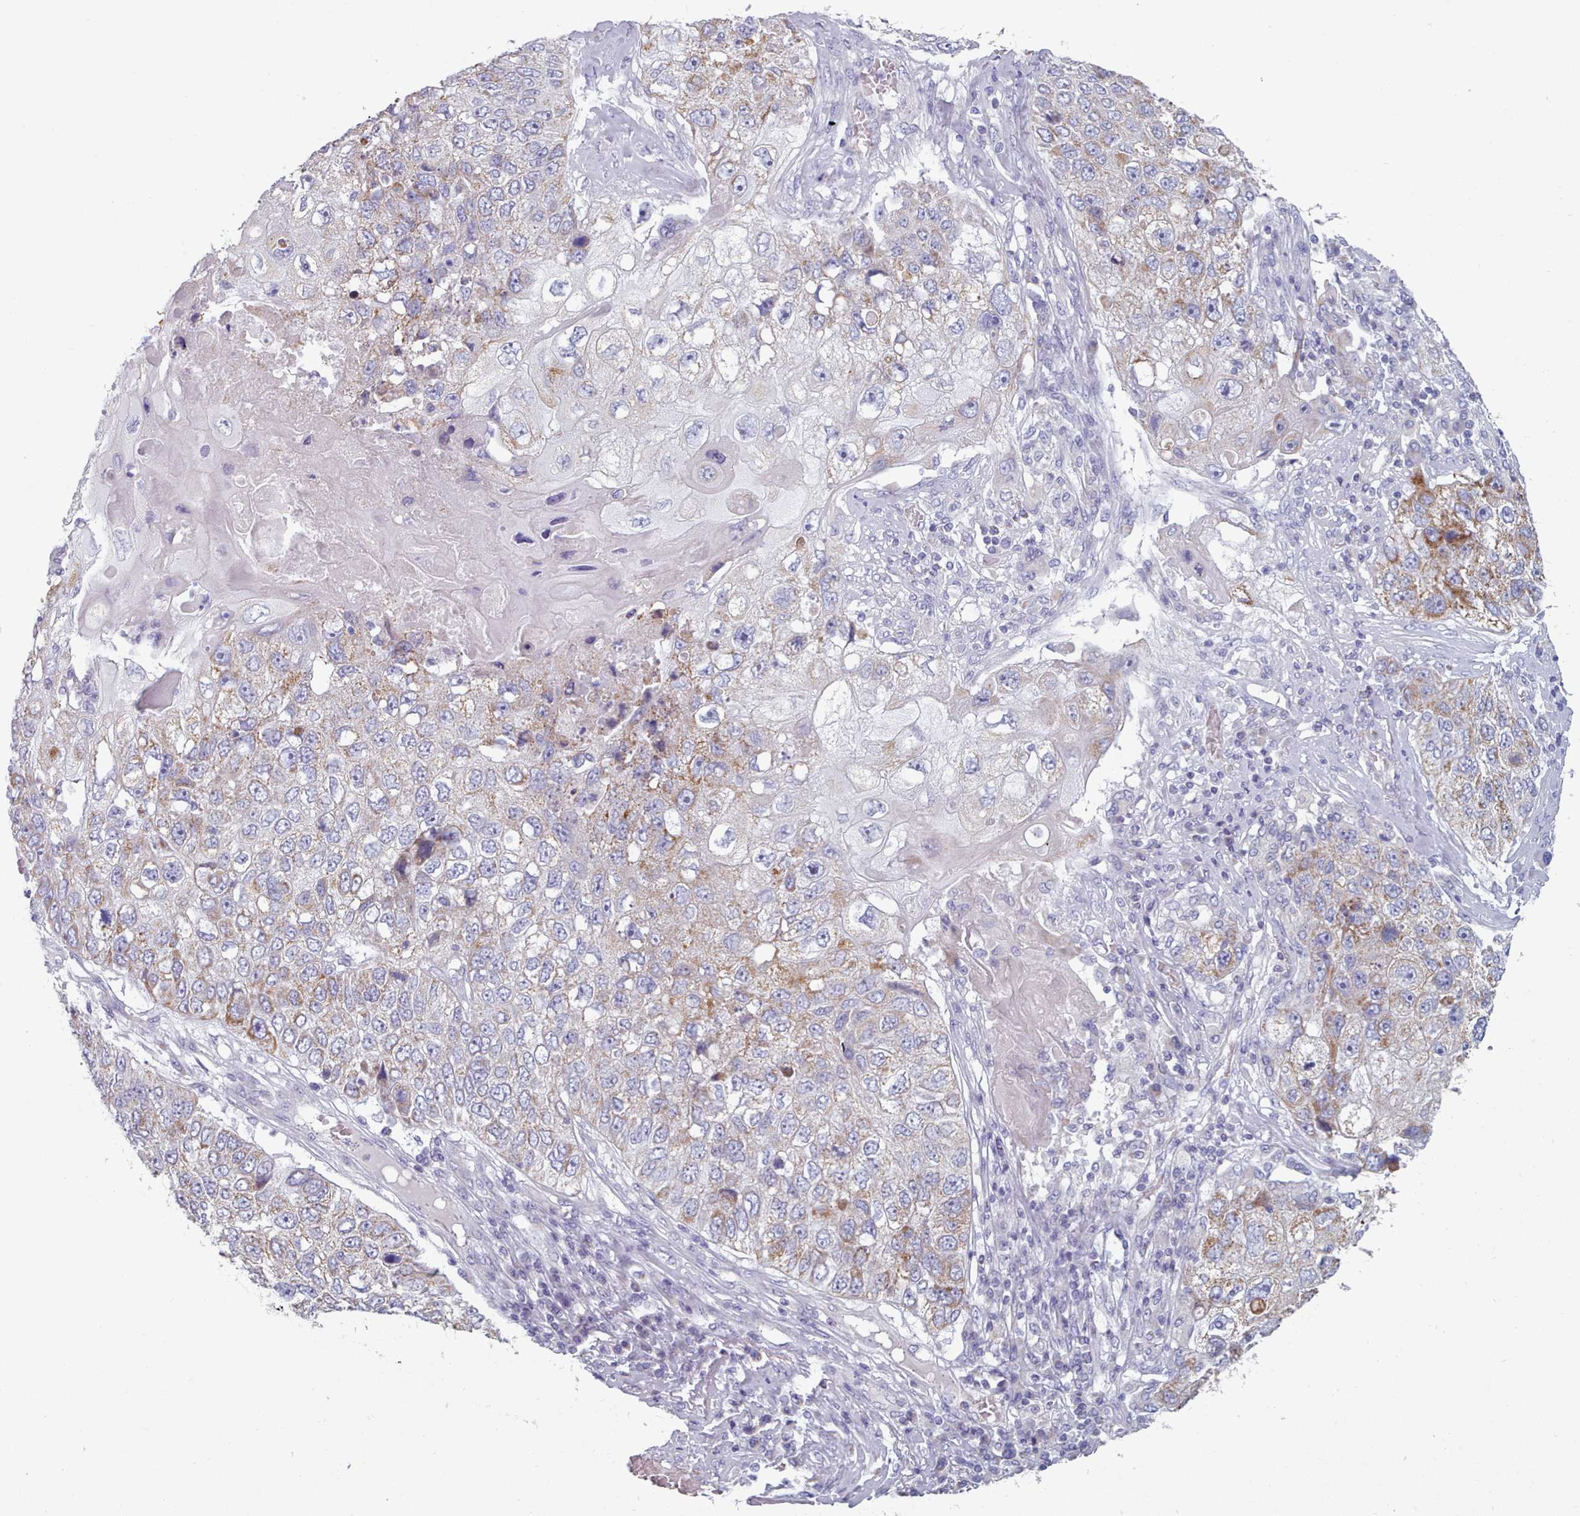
{"staining": {"intensity": "weak", "quantity": "<25%", "location": "cytoplasmic/membranous"}, "tissue": "lung cancer", "cell_type": "Tumor cells", "image_type": "cancer", "snomed": [{"axis": "morphology", "description": "Squamous cell carcinoma, NOS"}, {"axis": "topography", "description": "Lung"}], "caption": "A micrograph of human lung cancer is negative for staining in tumor cells.", "gene": "HAO1", "patient": {"sex": "male", "age": 61}}